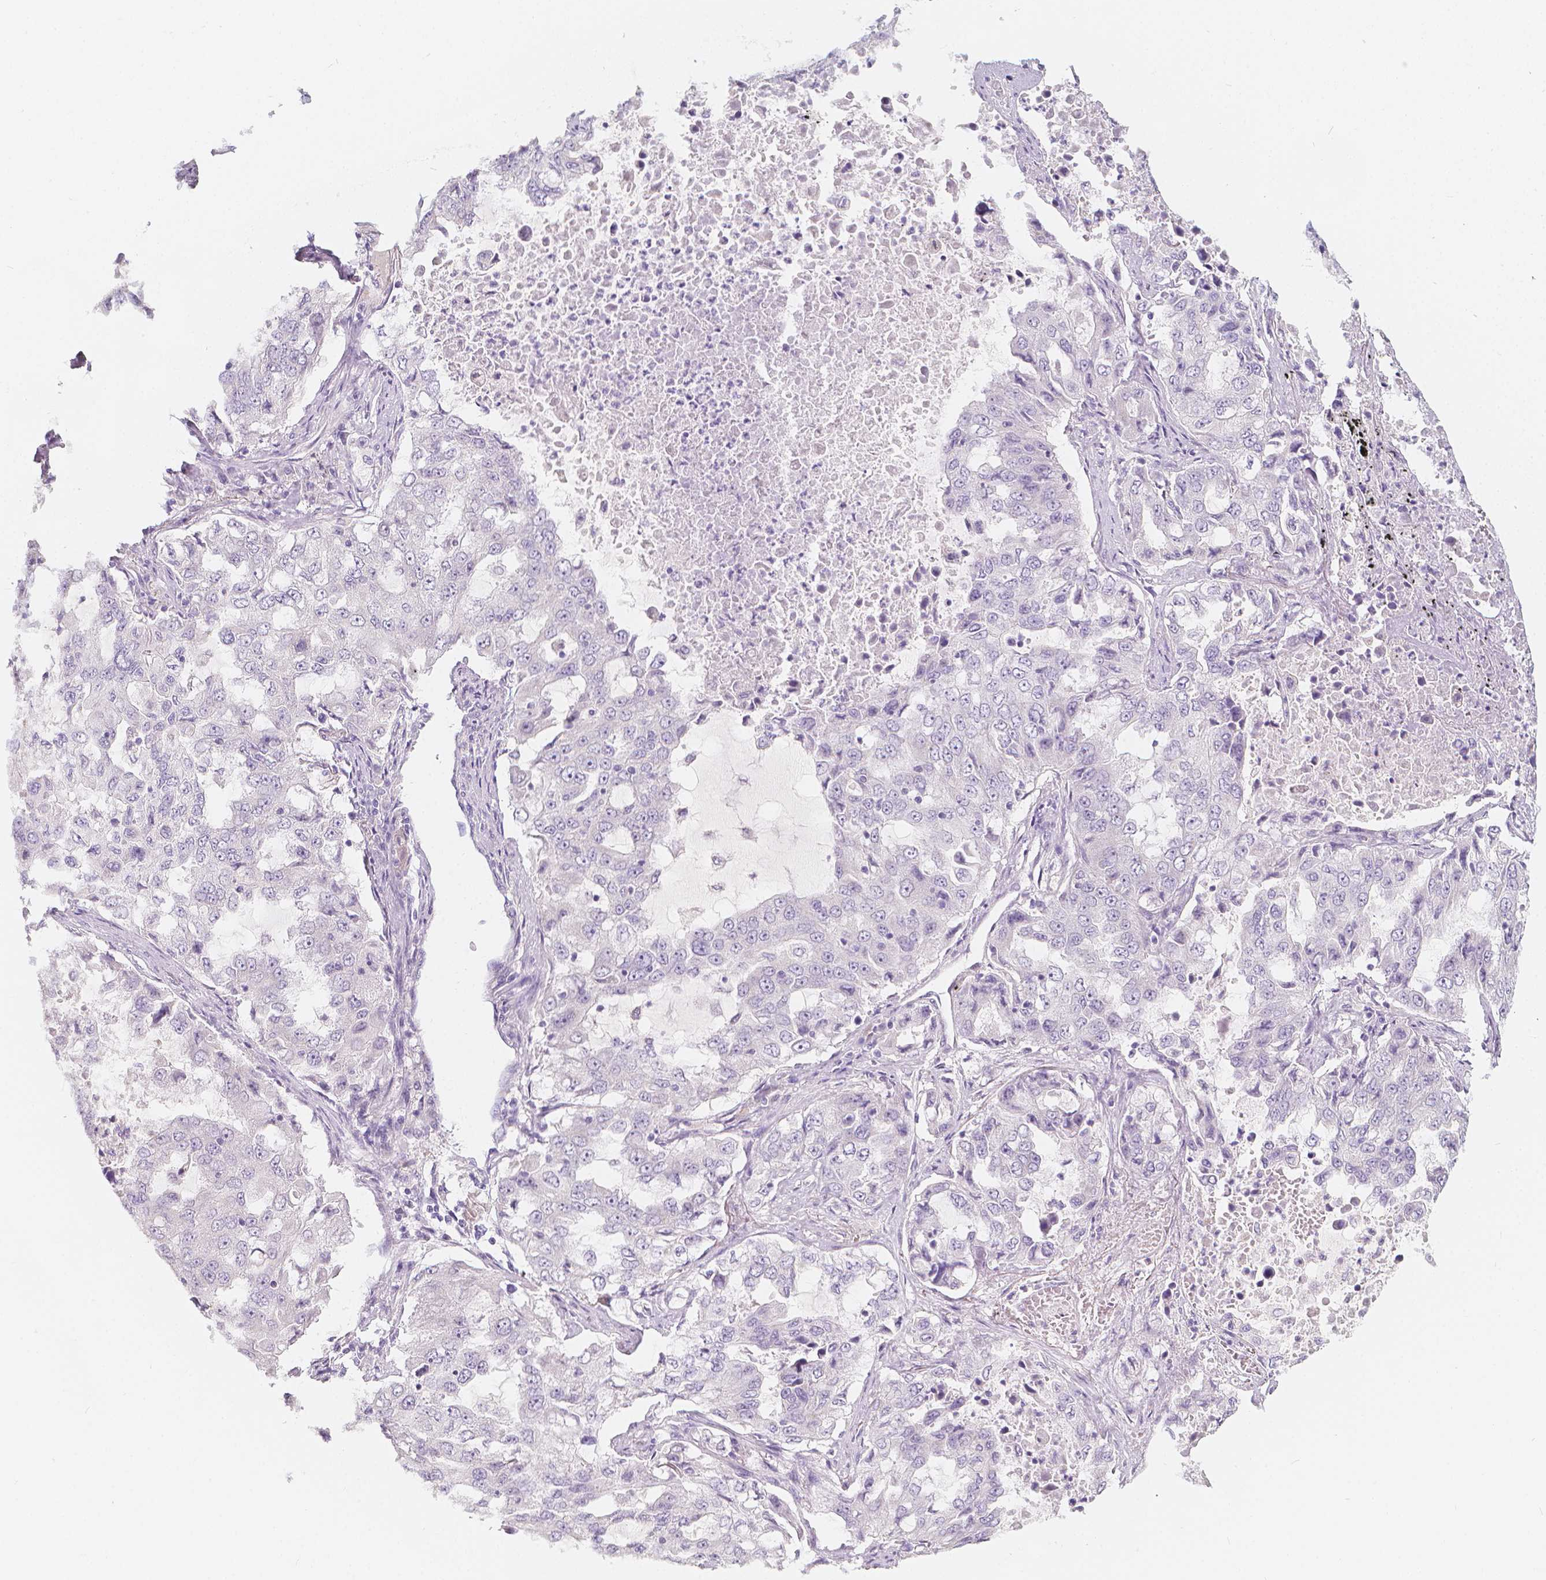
{"staining": {"intensity": "negative", "quantity": "none", "location": "none"}, "tissue": "lung cancer", "cell_type": "Tumor cells", "image_type": "cancer", "snomed": [{"axis": "morphology", "description": "Adenocarcinoma, NOS"}, {"axis": "topography", "description": "Lung"}], "caption": "An immunohistochemistry histopathology image of lung adenocarcinoma is shown. There is no staining in tumor cells of lung adenocarcinoma.", "gene": "RBFOX1", "patient": {"sex": "female", "age": 61}}